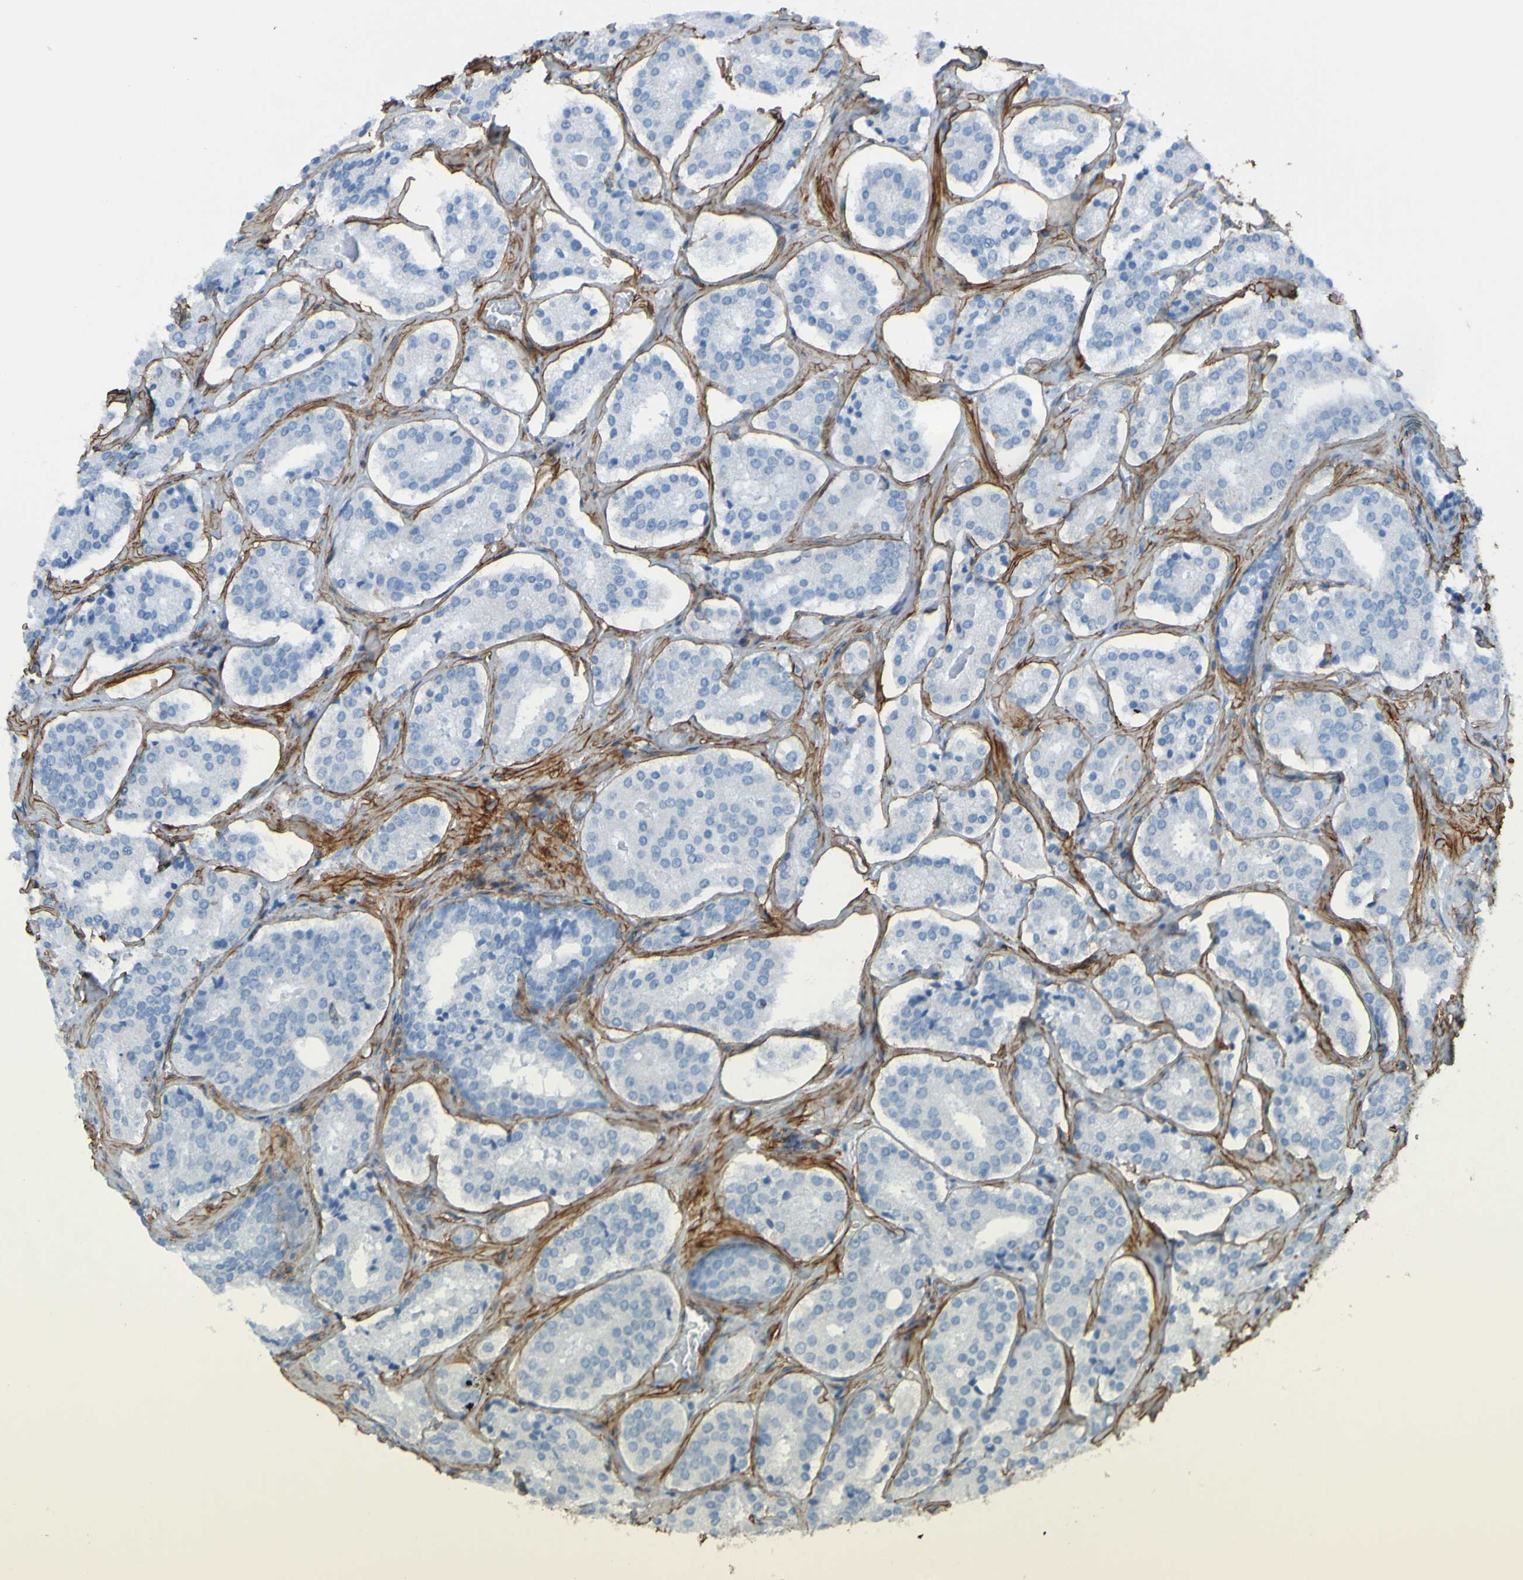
{"staining": {"intensity": "negative", "quantity": "none", "location": "none"}, "tissue": "prostate cancer", "cell_type": "Tumor cells", "image_type": "cancer", "snomed": [{"axis": "morphology", "description": "Adenocarcinoma, High grade"}, {"axis": "topography", "description": "Prostate"}], "caption": "The IHC image has no significant positivity in tumor cells of adenocarcinoma (high-grade) (prostate) tissue.", "gene": "COL4A2", "patient": {"sex": "male", "age": 60}}